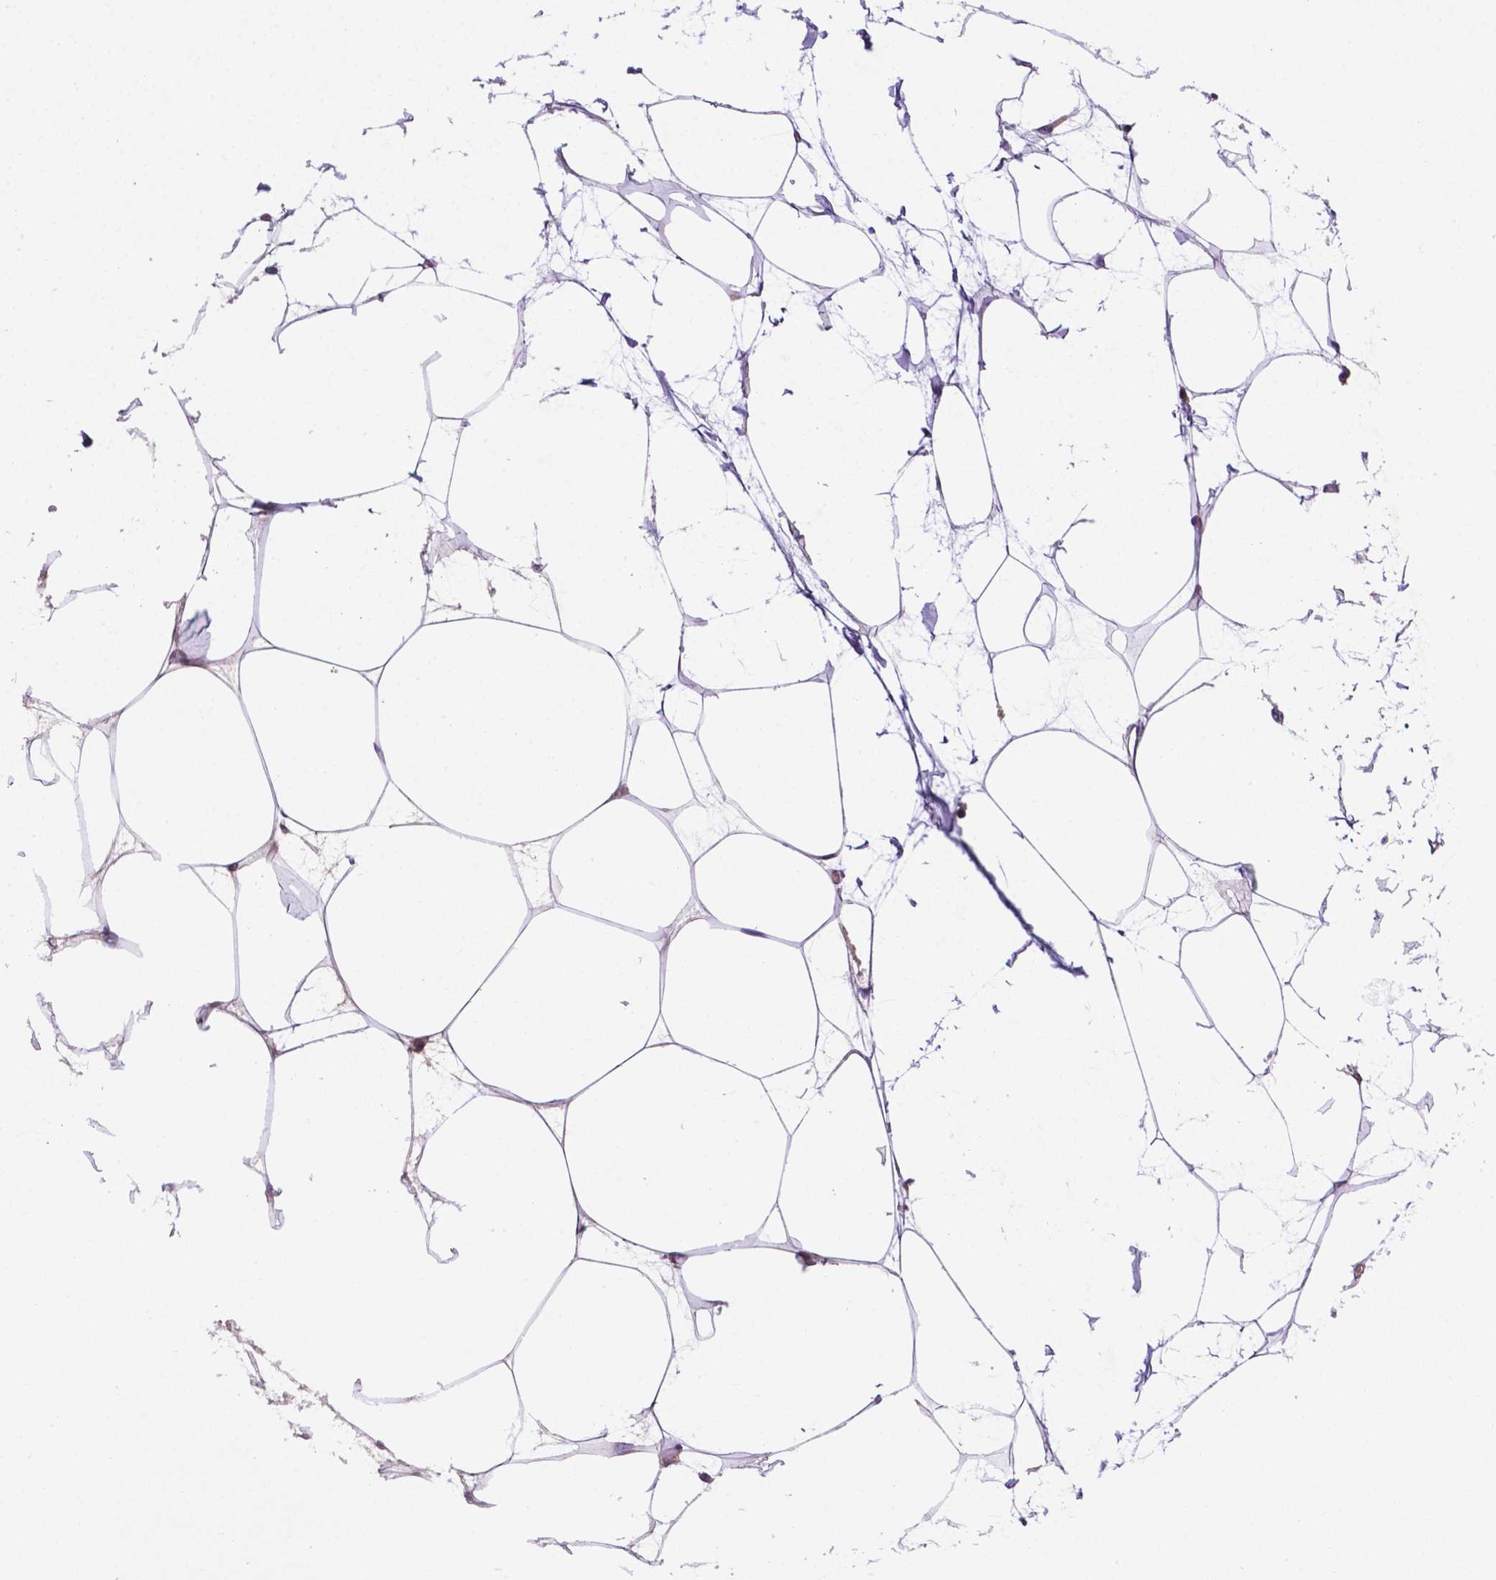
{"staining": {"intensity": "moderate", "quantity": ">75%", "location": "nuclear"}, "tissue": "breast", "cell_type": "Adipocytes", "image_type": "normal", "snomed": [{"axis": "morphology", "description": "Normal tissue, NOS"}, {"axis": "topography", "description": "Breast"}], "caption": "High-magnification brightfield microscopy of unremarkable breast stained with DAB (brown) and counterstained with hematoxylin (blue). adipocytes exhibit moderate nuclear positivity is present in about>75% of cells.", "gene": "TM4SF20", "patient": {"sex": "female", "age": 45}}